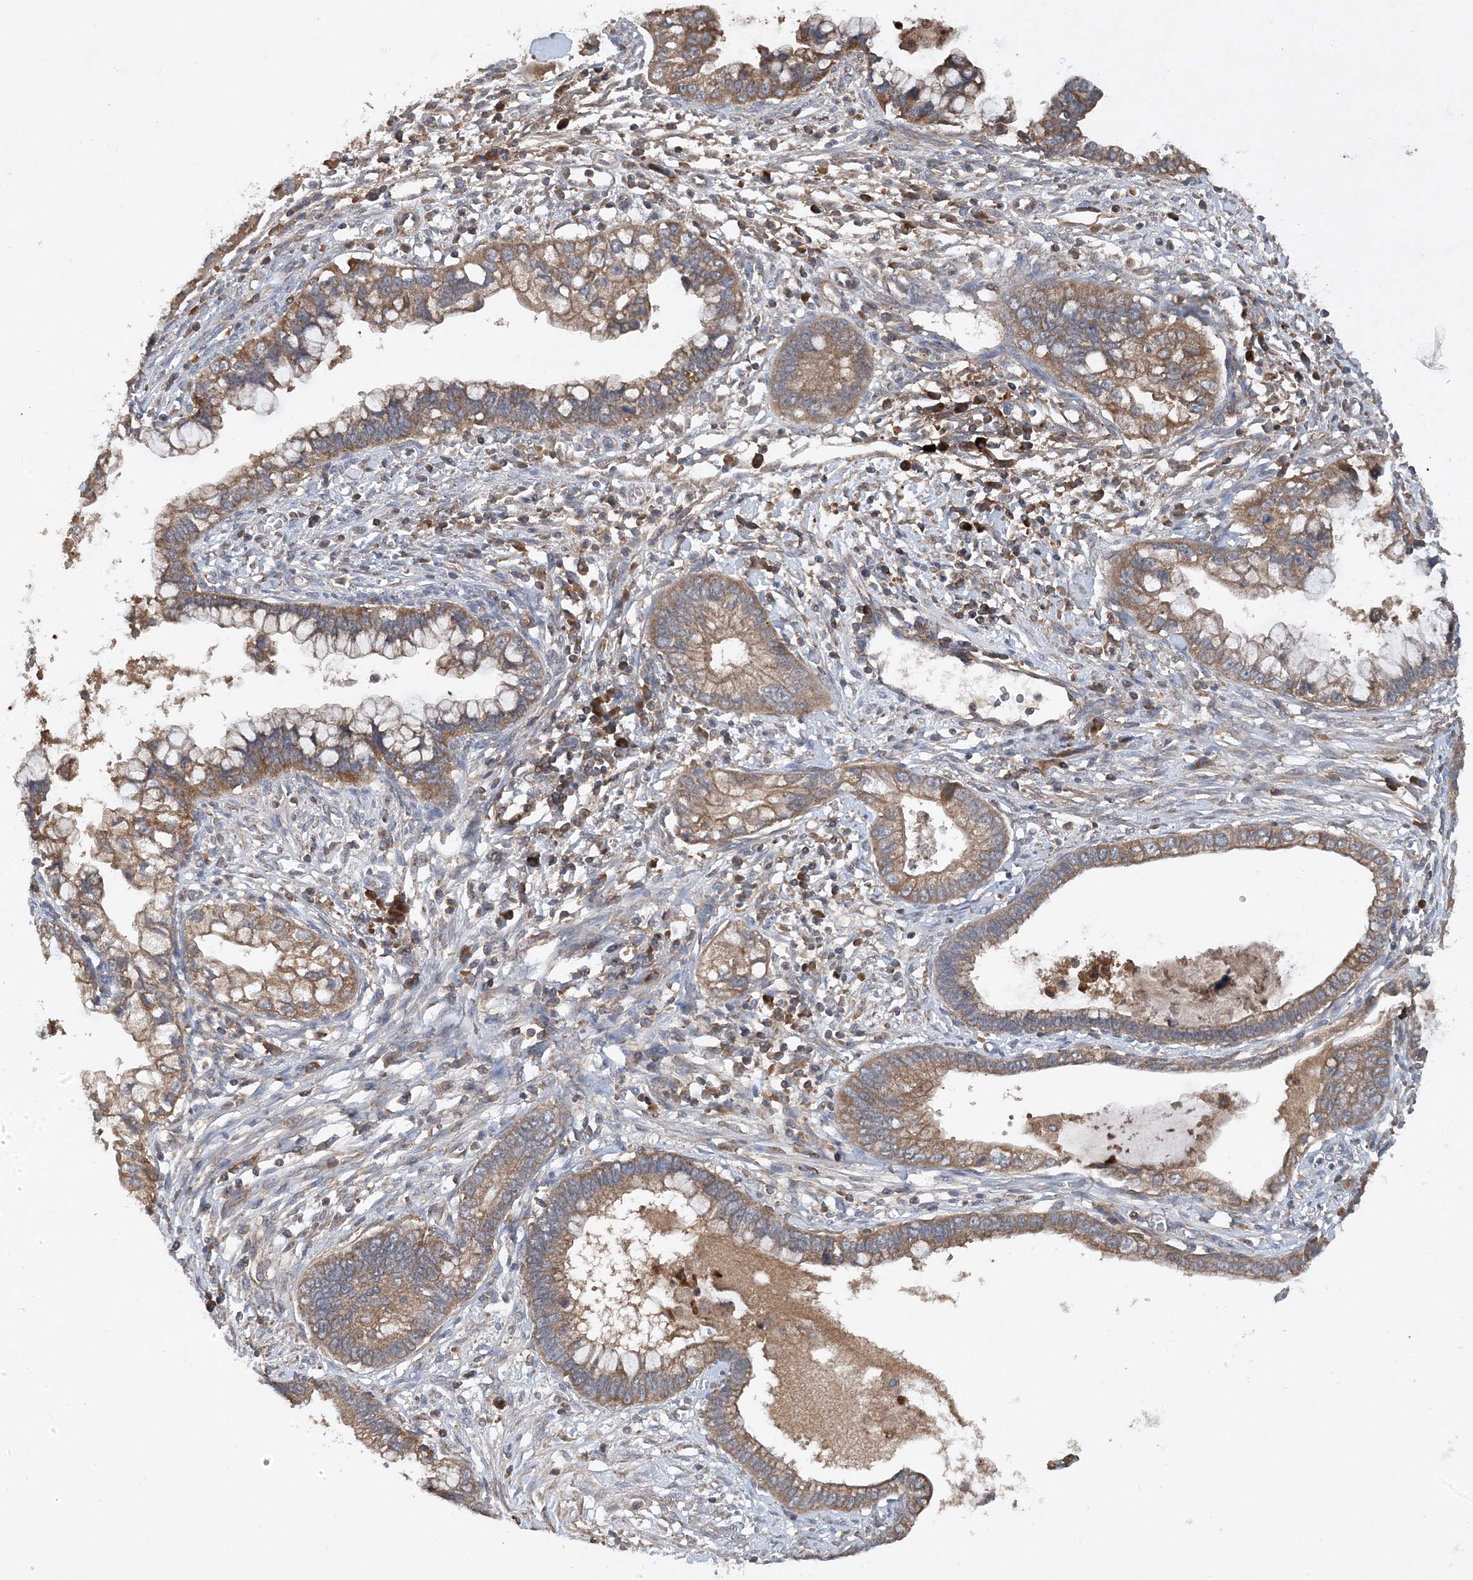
{"staining": {"intensity": "moderate", "quantity": ">75%", "location": "cytoplasmic/membranous"}, "tissue": "cervical cancer", "cell_type": "Tumor cells", "image_type": "cancer", "snomed": [{"axis": "morphology", "description": "Adenocarcinoma, NOS"}, {"axis": "topography", "description": "Cervix"}], "caption": "IHC of adenocarcinoma (cervical) displays medium levels of moderate cytoplasmic/membranous expression in about >75% of tumor cells. The staining was performed using DAB, with brown indicating positive protein expression. Nuclei are stained blue with hematoxylin.", "gene": "STK19", "patient": {"sex": "female", "age": 44}}